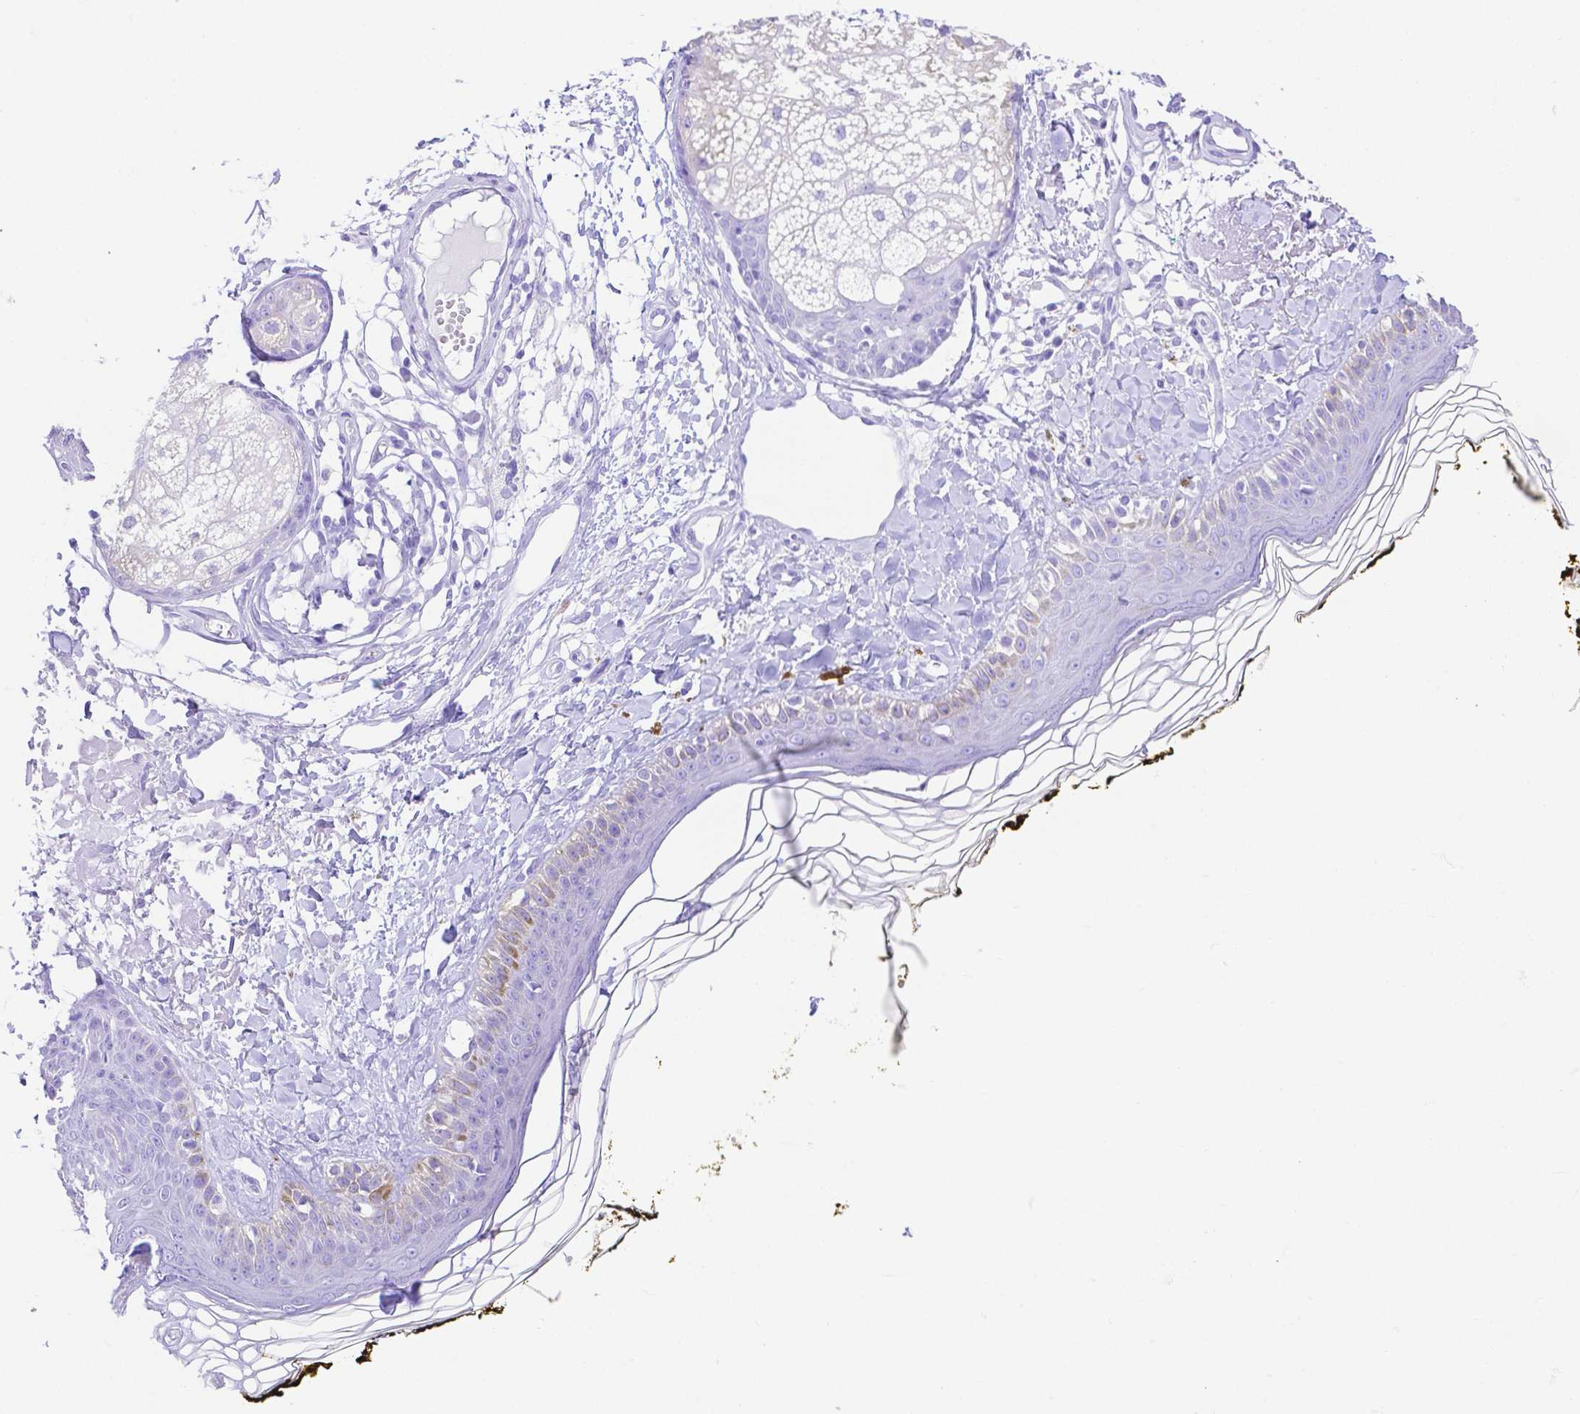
{"staining": {"intensity": "negative", "quantity": "none", "location": "none"}, "tissue": "skin", "cell_type": "Fibroblasts", "image_type": "normal", "snomed": [{"axis": "morphology", "description": "Normal tissue, NOS"}, {"axis": "topography", "description": "Skin"}], "caption": "This is a image of immunohistochemistry staining of normal skin, which shows no positivity in fibroblasts.", "gene": "SMR3A", "patient": {"sex": "male", "age": 76}}